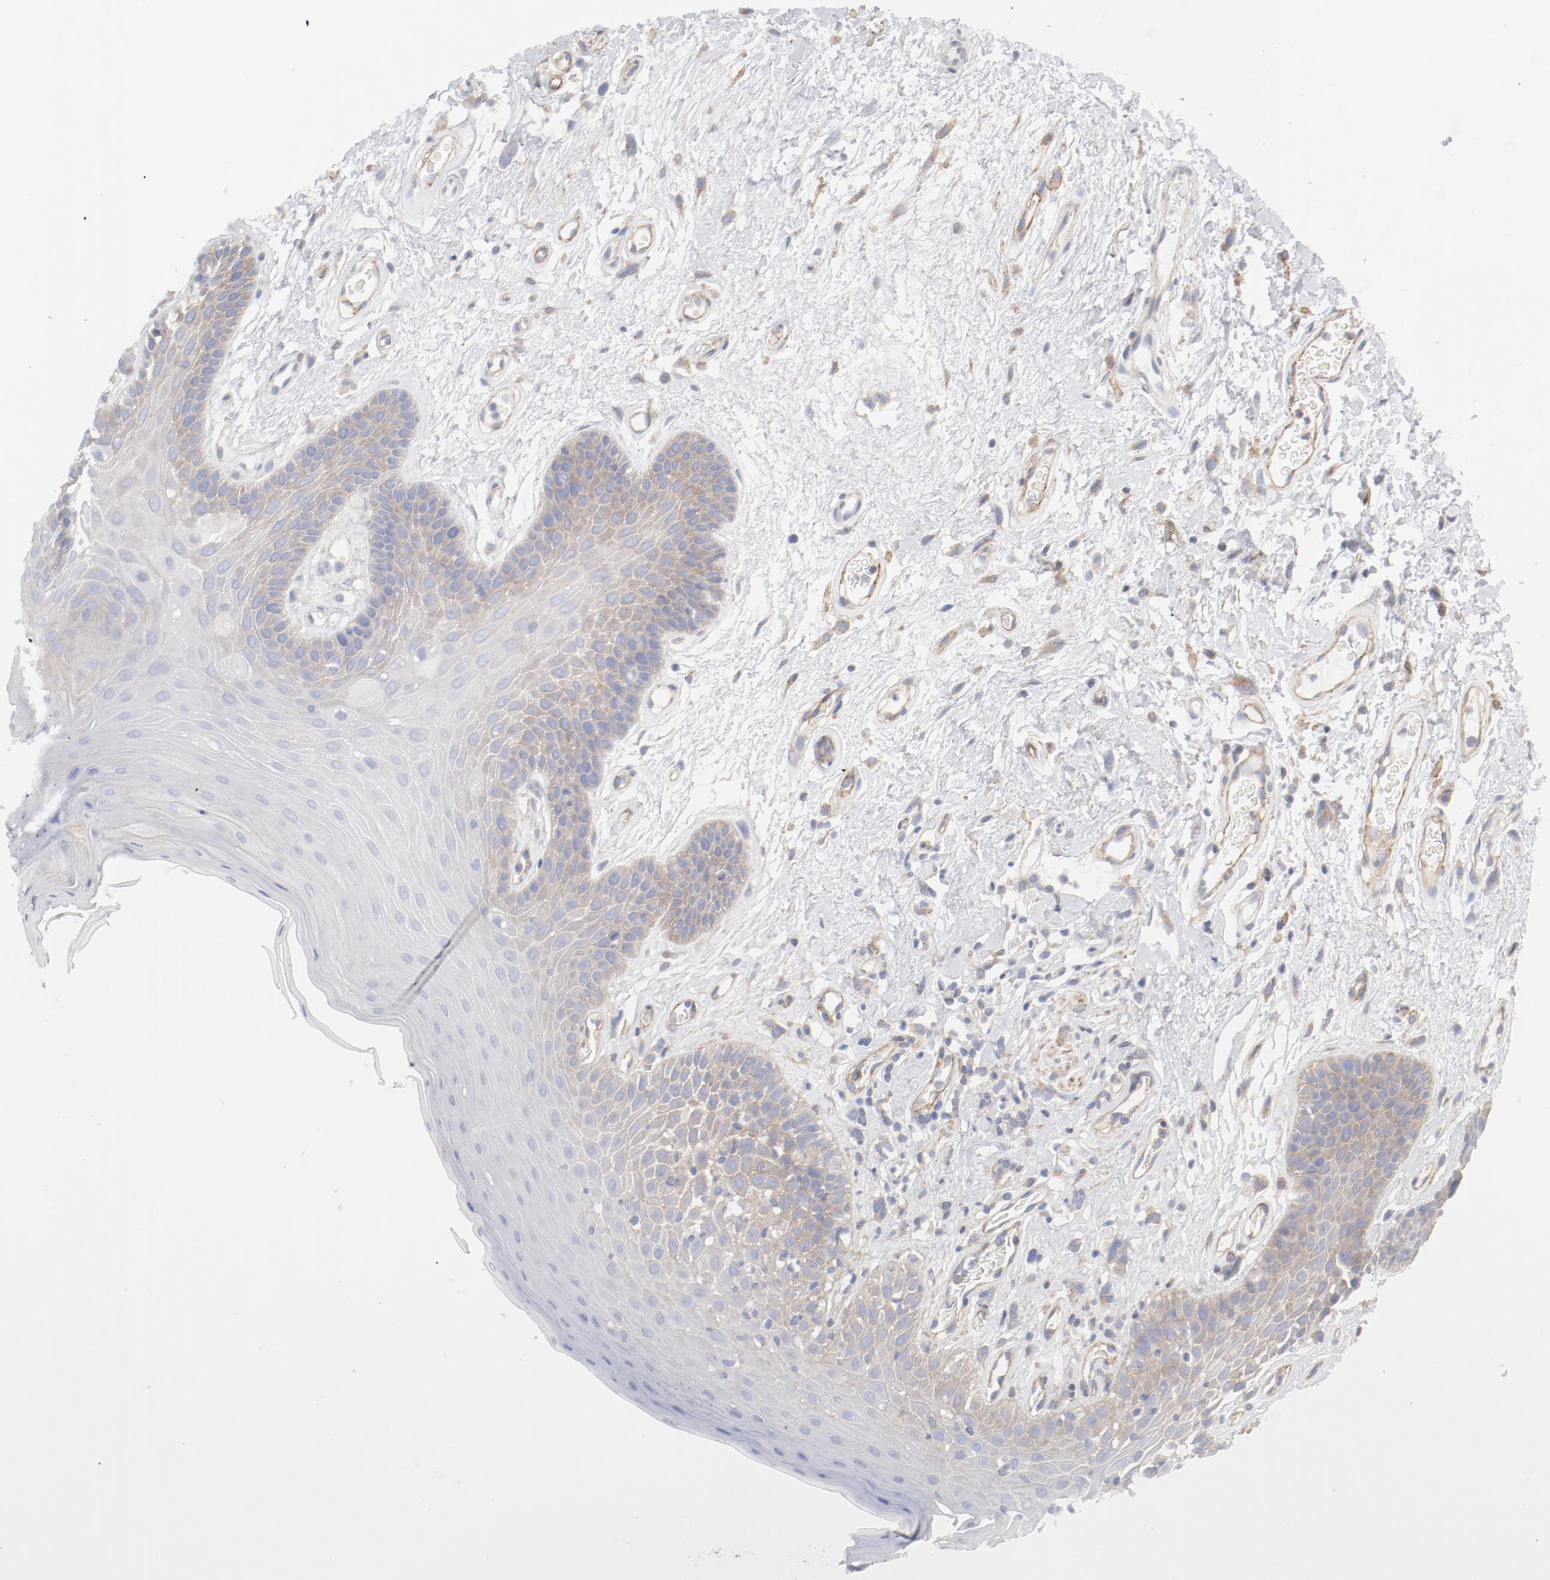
{"staining": {"intensity": "moderate", "quantity": "25%-75%", "location": "cytoplasmic/membranous"}, "tissue": "oral mucosa", "cell_type": "Squamous epithelial cells", "image_type": "normal", "snomed": [{"axis": "morphology", "description": "Normal tissue, NOS"}, {"axis": "morphology", "description": "Squamous cell carcinoma, NOS"}, {"axis": "topography", "description": "Skeletal muscle"}, {"axis": "topography", "description": "Oral tissue"}, {"axis": "topography", "description": "Head-Neck"}], "caption": "Oral mucosa stained with a brown dye reveals moderate cytoplasmic/membranous positive expression in about 25%-75% of squamous epithelial cells.", "gene": "AP2A1", "patient": {"sex": "male", "age": 71}}